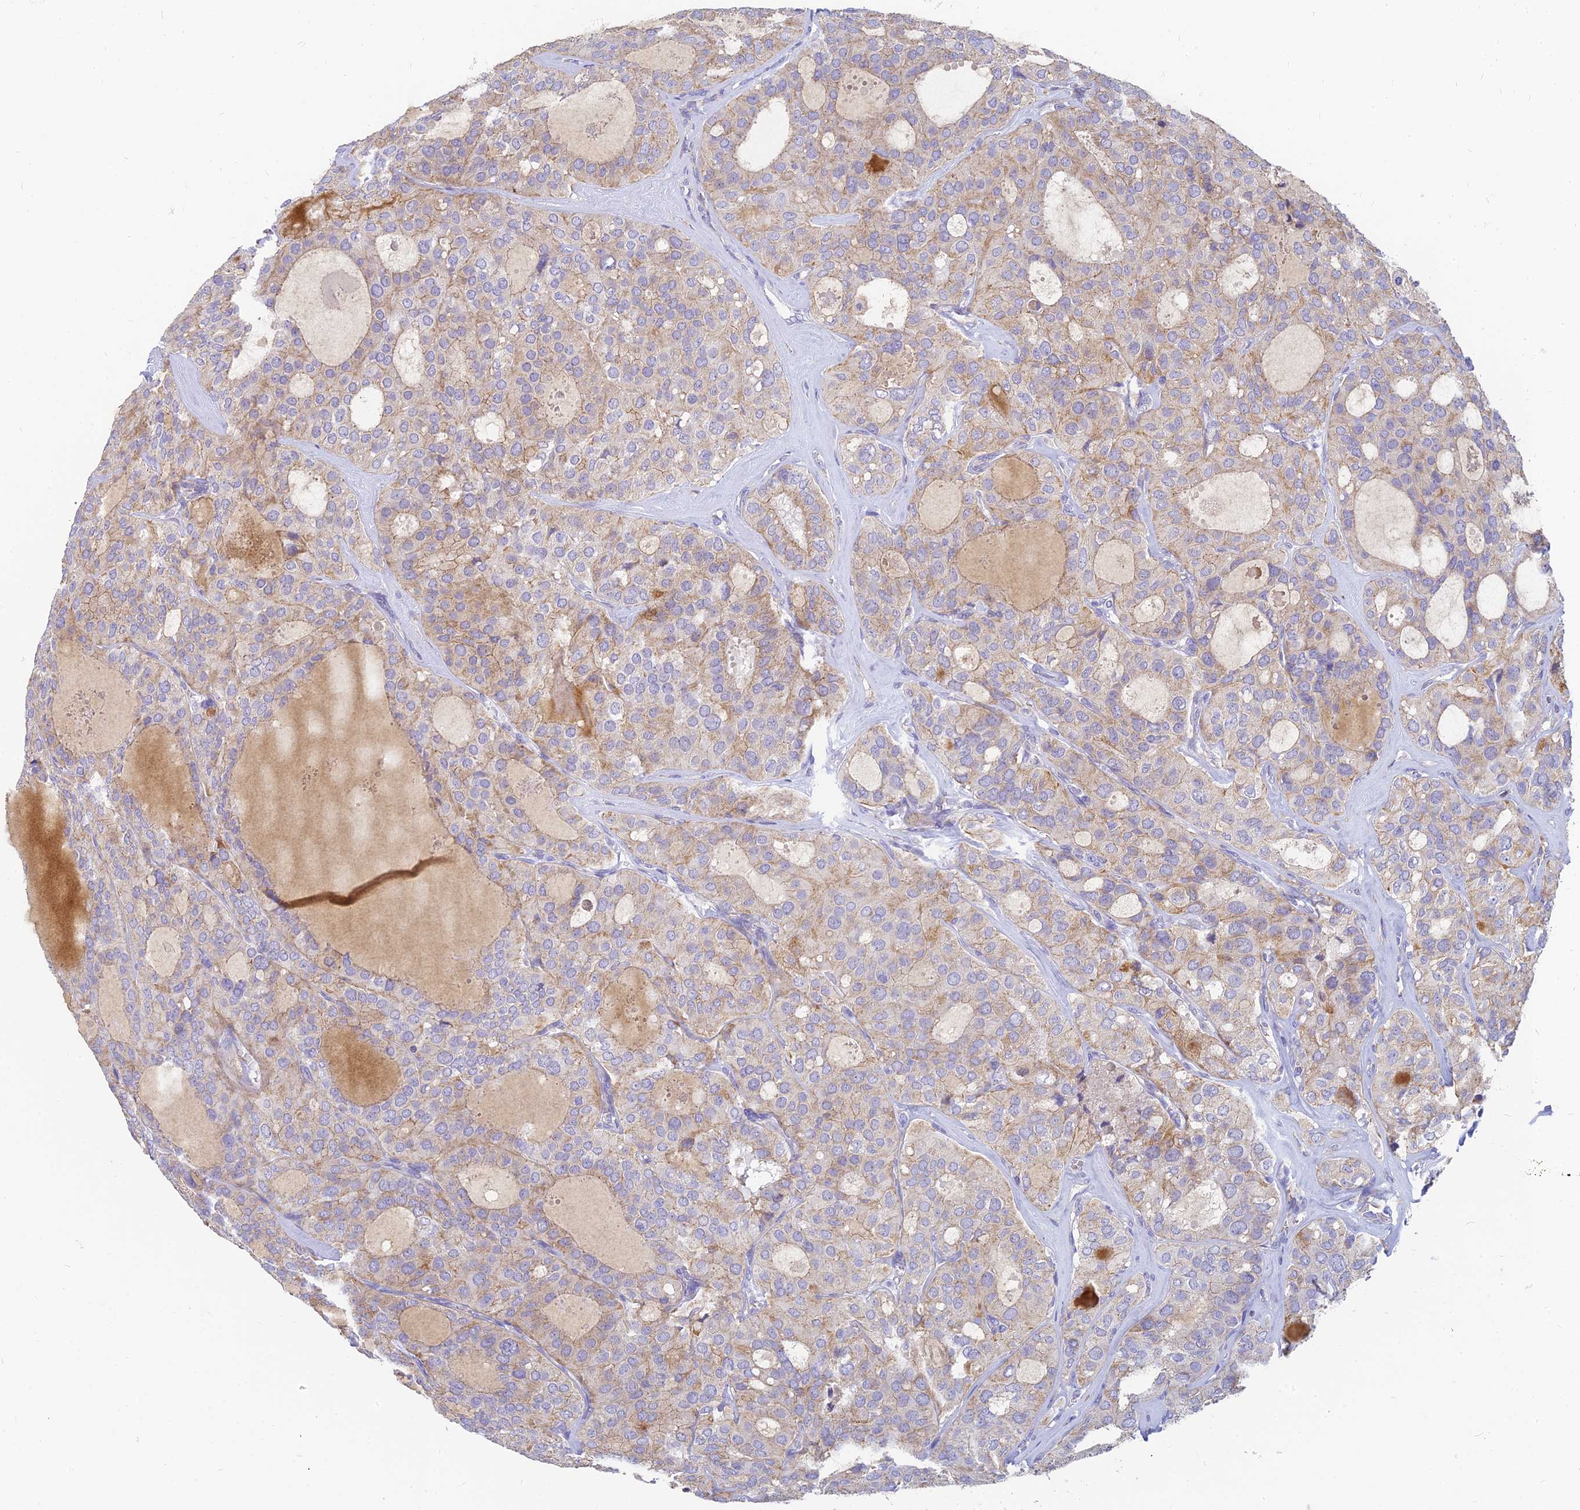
{"staining": {"intensity": "weak", "quantity": "25%-75%", "location": "cytoplasmic/membranous"}, "tissue": "thyroid cancer", "cell_type": "Tumor cells", "image_type": "cancer", "snomed": [{"axis": "morphology", "description": "Follicular adenoma carcinoma, NOS"}, {"axis": "topography", "description": "Thyroid gland"}], "caption": "The histopathology image reveals immunohistochemical staining of thyroid follicular adenoma carcinoma. There is weak cytoplasmic/membranous staining is present in about 25%-75% of tumor cells.", "gene": "MRPL15", "patient": {"sex": "male", "age": 75}}